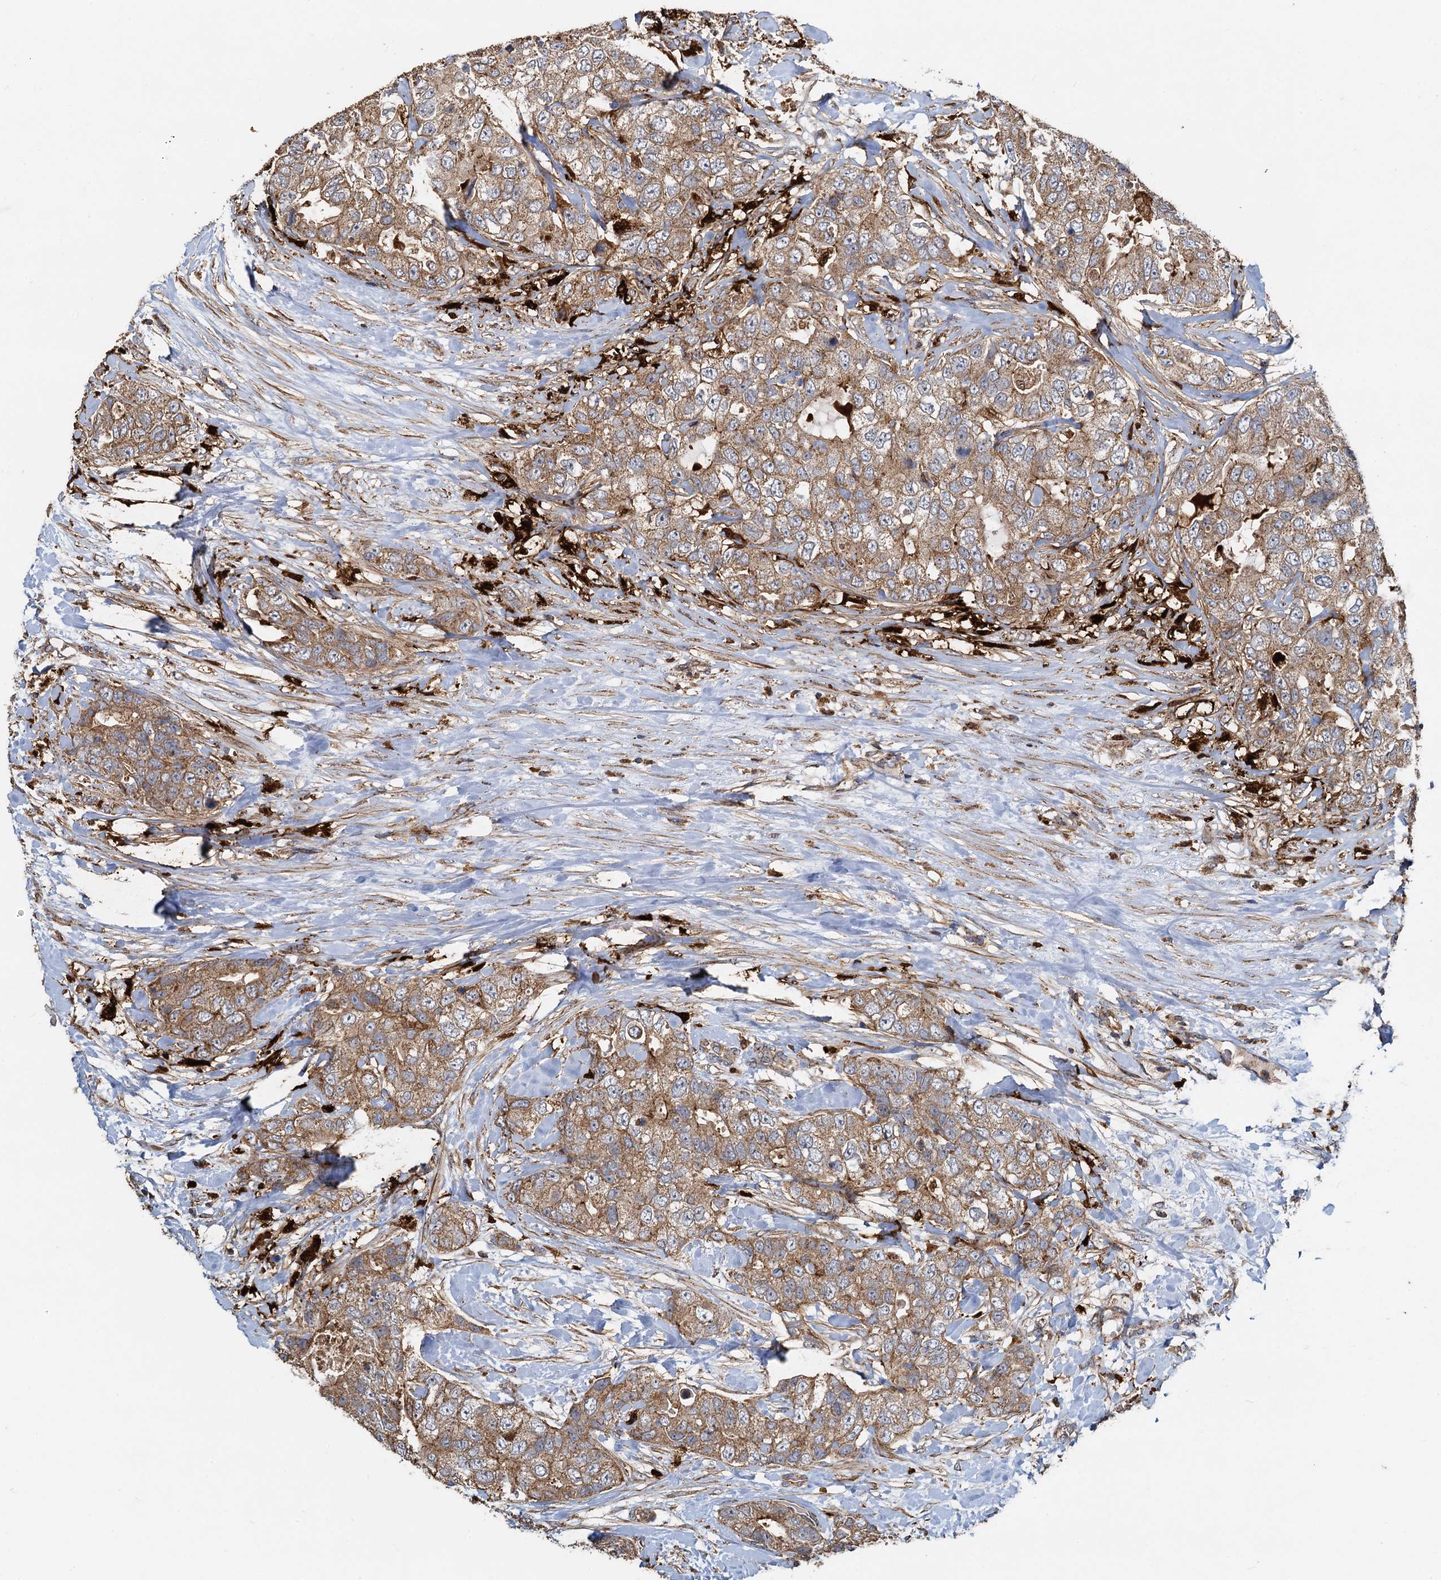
{"staining": {"intensity": "moderate", "quantity": ">75%", "location": "cytoplasmic/membranous"}, "tissue": "breast cancer", "cell_type": "Tumor cells", "image_type": "cancer", "snomed": [{"axis": "morphology", "description": "Duct carcinoma"}, {"axis": "topography", "description": "Breast"}], "caption": "A brown stain labels moderate cytoplasmic/membranous positivity of a protein in infiltrating ductal carcinoma (breast) tumor cells.", "gene": "SDS", "patient": {"sex": "female", "age": 62}}